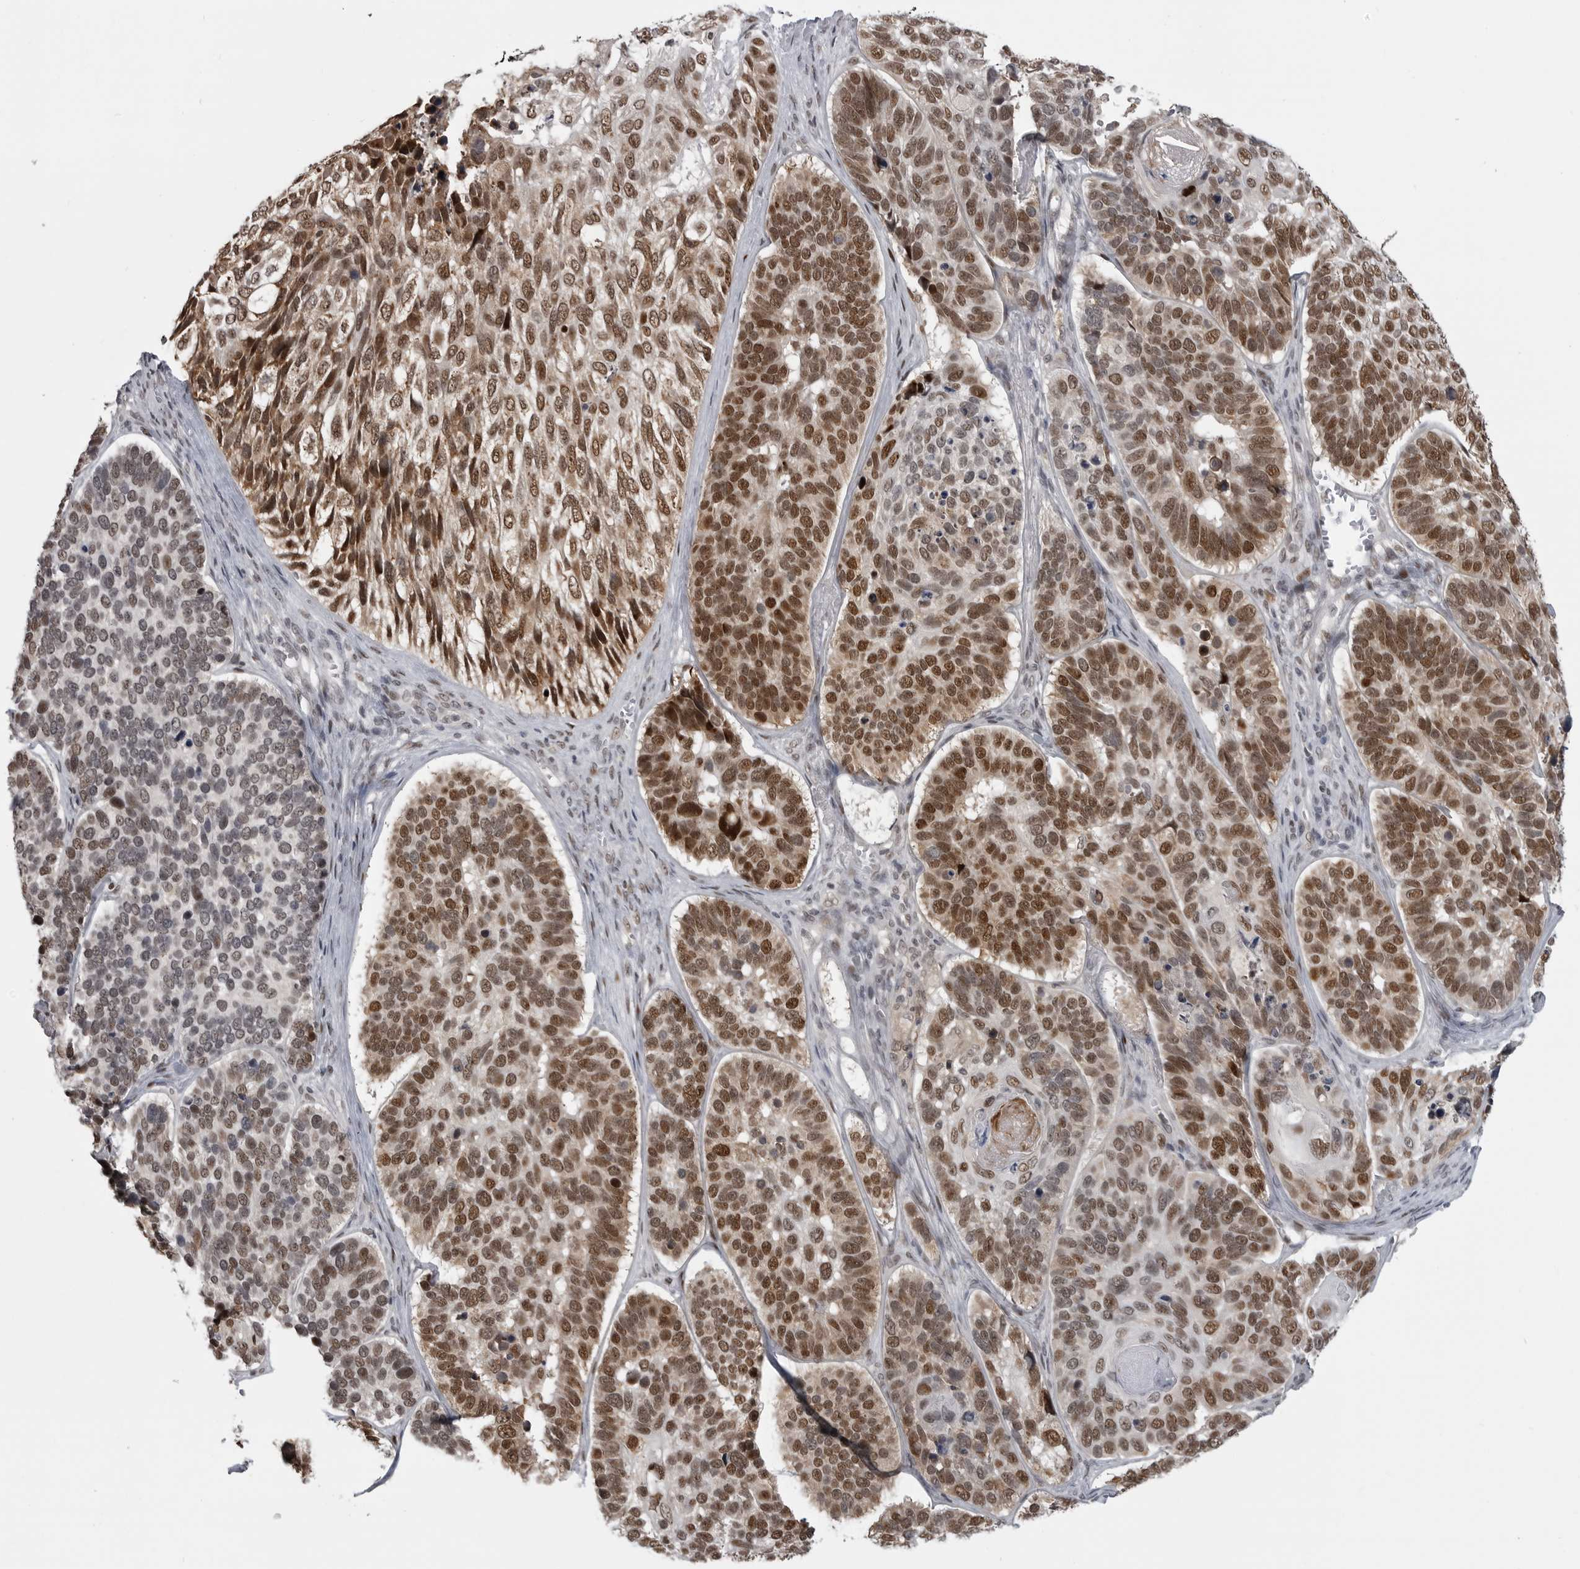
{"staining": {"intensity": "moderate", "quantity": ">75%", "location": "nuclear"}, "tissue": "skin cancer", "cell_type": "Tumor cells", "image_type": "cancer", "snomed": [{"axis": "morphology", "description": "Basal cell carcinoma"}, {"axis": "topography", "description": "Skin"}], "caption": "DAB immunohistochemical staining of human basal cell carcinoma (skin) displays moderate nuclear protein expression in about >75% of tumor cells.", "gene": "C8orf58", "patient": {"sex": "male", "age": 62}}